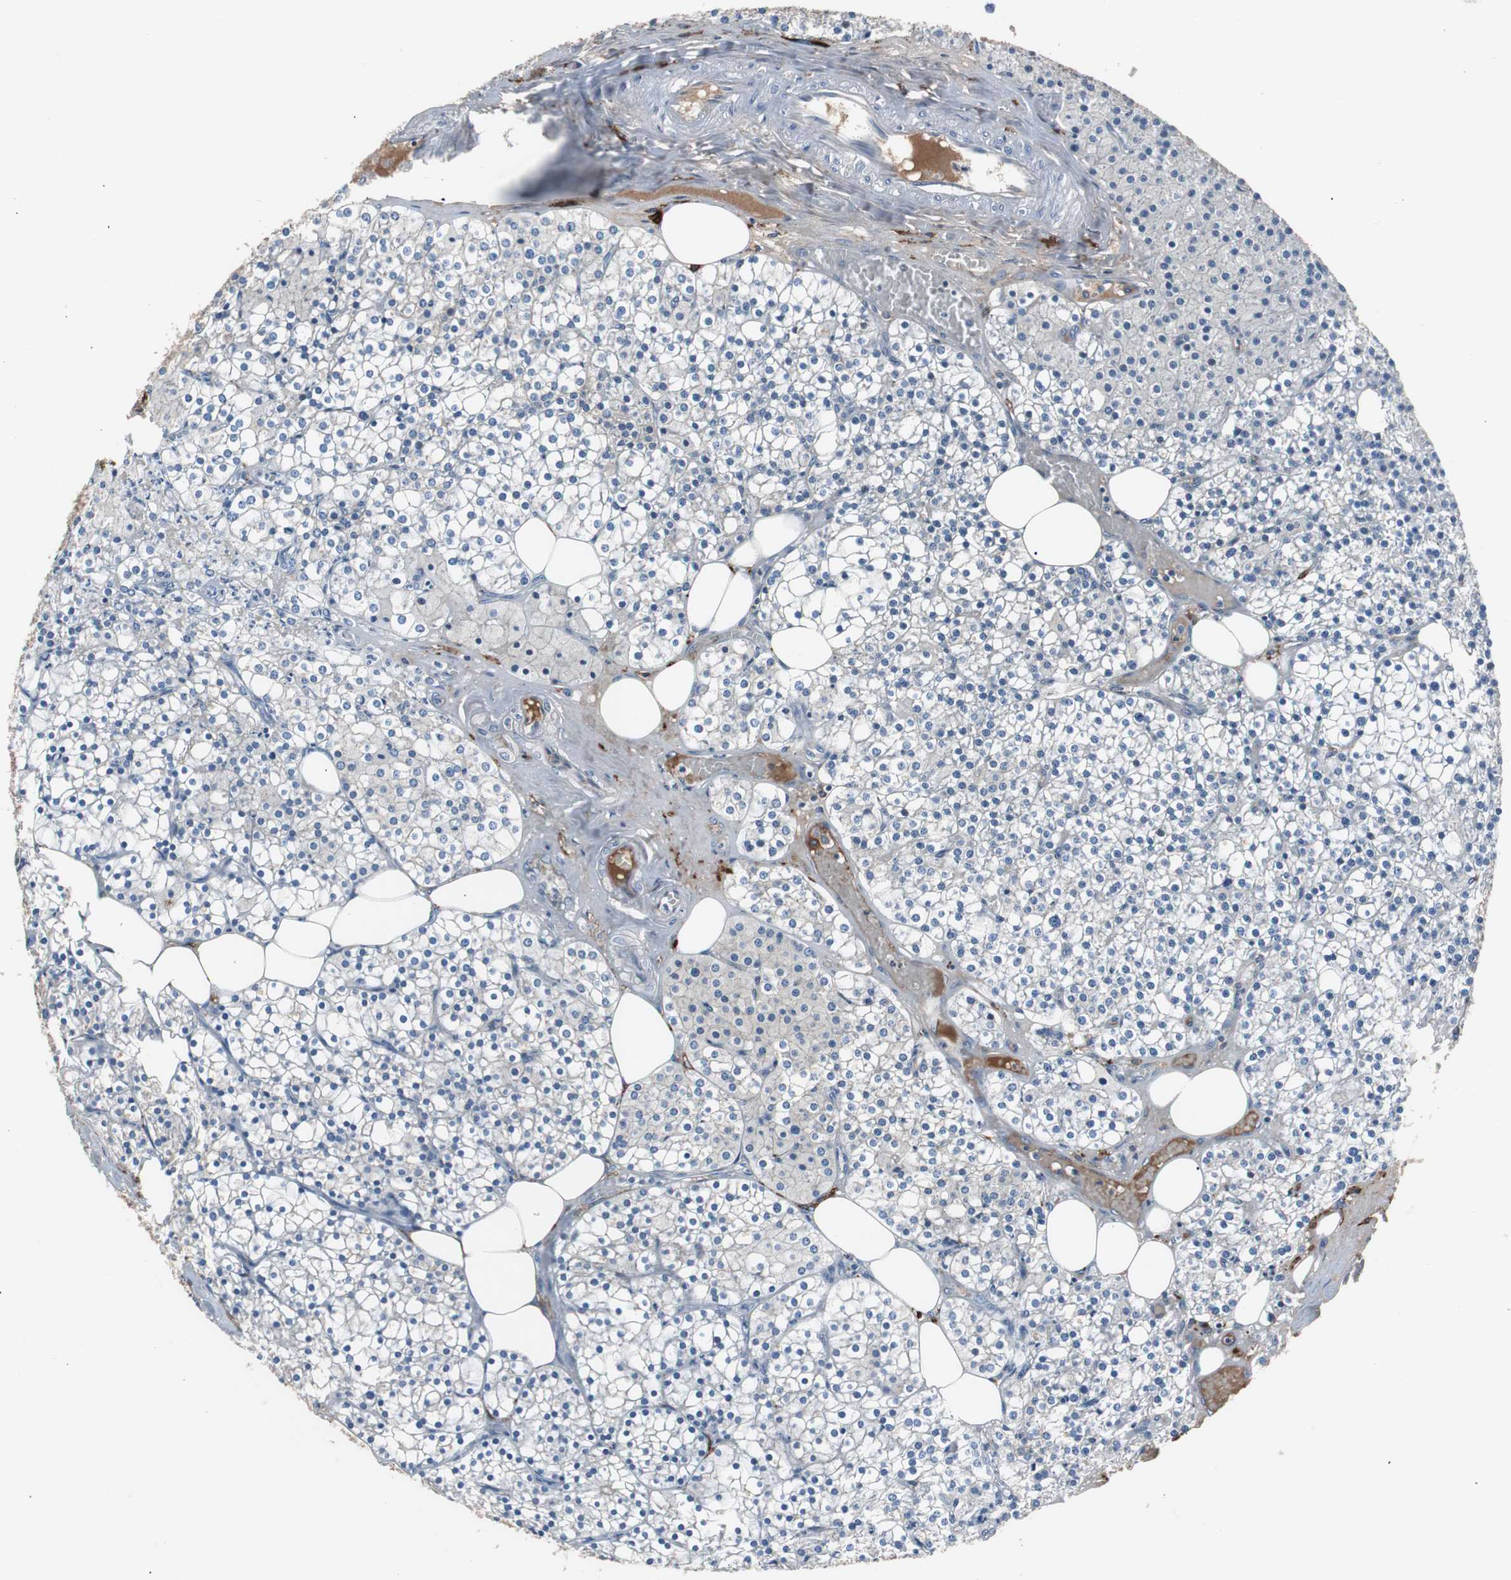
{"staining": {"intensity": "negative", "quantity": "none", "location": "none"}, "tissue": "parathyroid gland", "cell_type": "Glandular cells", "image_type": "normal", "snomed": [{"axis": "morphology", "description": "Normal tissue, NOS"}, {"axis": "topography", "description": "Parathyroid gland"}], "caption": "IHC of unremarkable human parathyroid gland exhibits no expression in glandular cells.", "gene": "FCGR2B", "patient": {"sex": "female", "age": 63}}